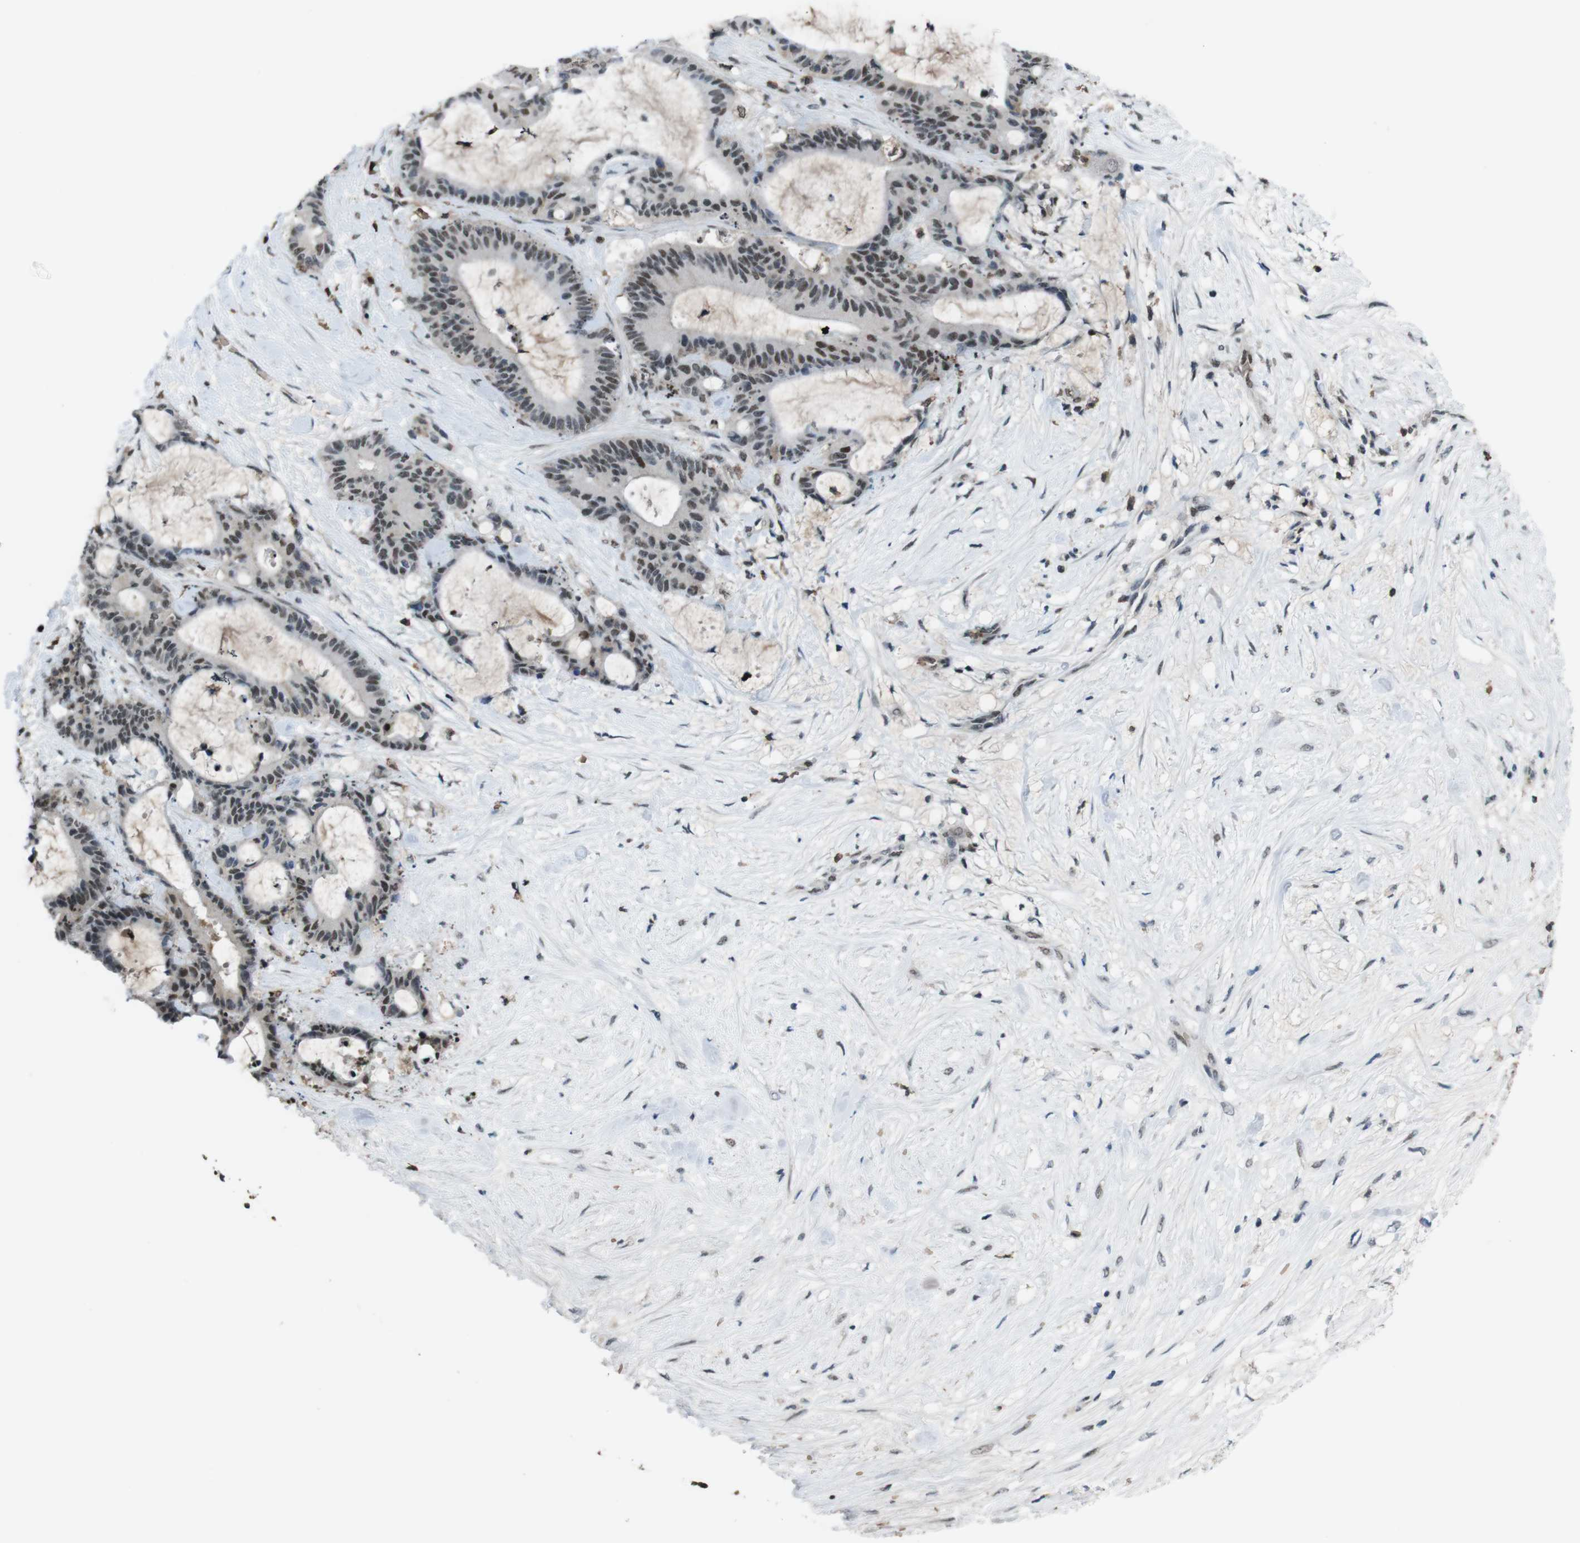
{"staining": {"intensity": "weak", "quantity": ">75%", "location": "nuclear"}, "tissue": "liver cancer", "cell_type": "Tumor cells", "image_type": "cancer", "snomed": [{"axis": "morphology", "description": "Cholangiocarcinoma"}, {"axis": "topography", "description": "Liver"}], "caption": "Protein expression by immunohistochemistry (IHC) displays weak nuclear positivity in approximately >75% of tumor cells in cholangiocarcinoma (liver).", "gene": "SUB1", "patient": {"sex": "female", "age": 73}}